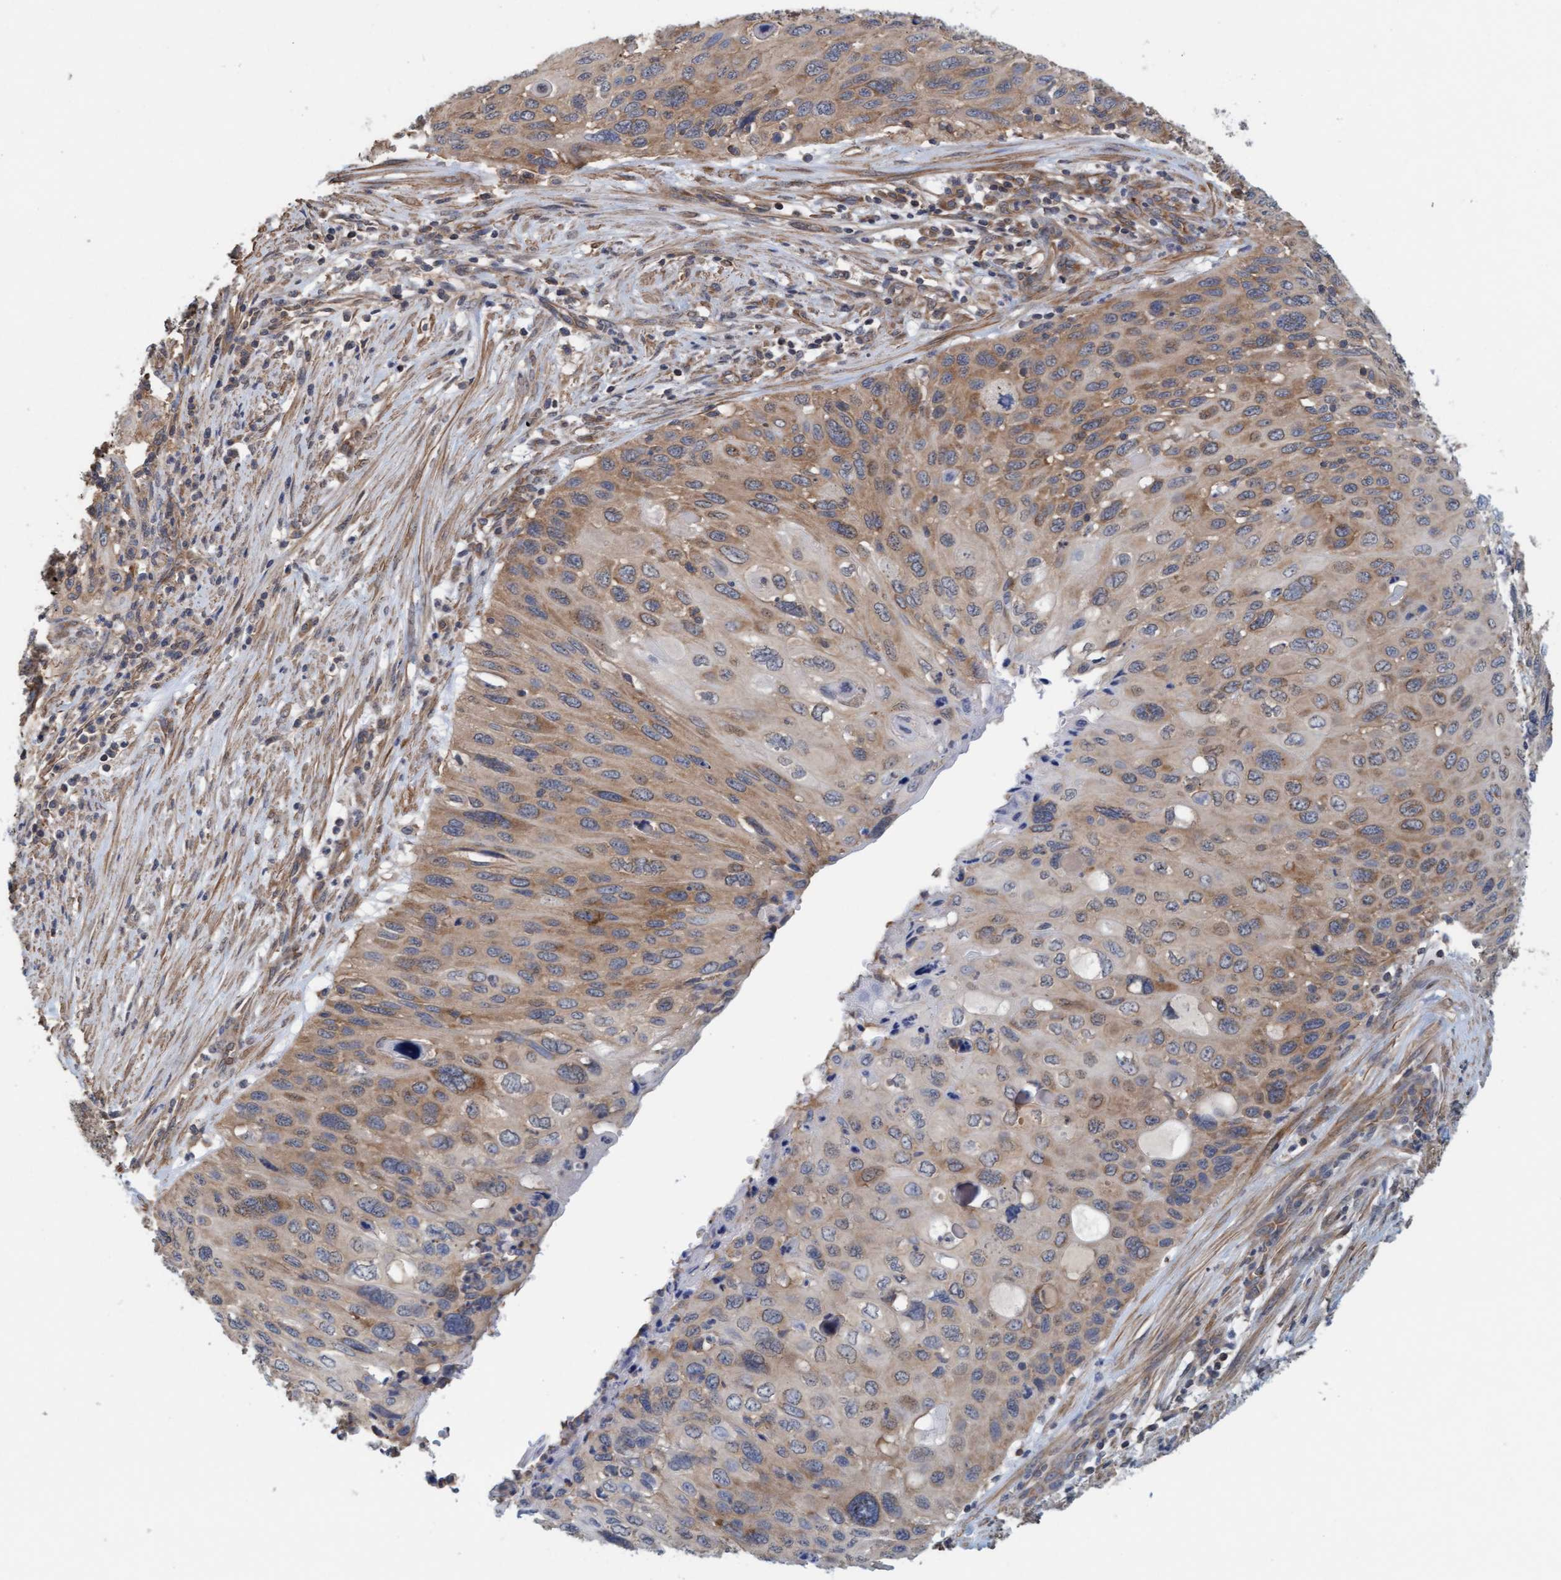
{"staining": {"intensity": "weak", "quantity": ">75%", "location": "cytoplasmic/membranous"}, "tissue": "cervical cancer", "cell_type": "Tumor cells", "image_type": "cancer", "snomed": [{"axis": "morphology", "description": "Squamous cell carcinoma, NOS"}, {"axis": "topography", "description": "Cervix"}], "caption": "Immunohistochemical staining of human cervical squamous cell carcinoma exhibits low levels of weak cytoplasmic/membranous protein staining in about >75% of tumor cells. The protein of interest is shown in brown color, while the nuclei are stained blue.", "gene": "FXR2", "patient": {"sex": "female", "age": 70}}